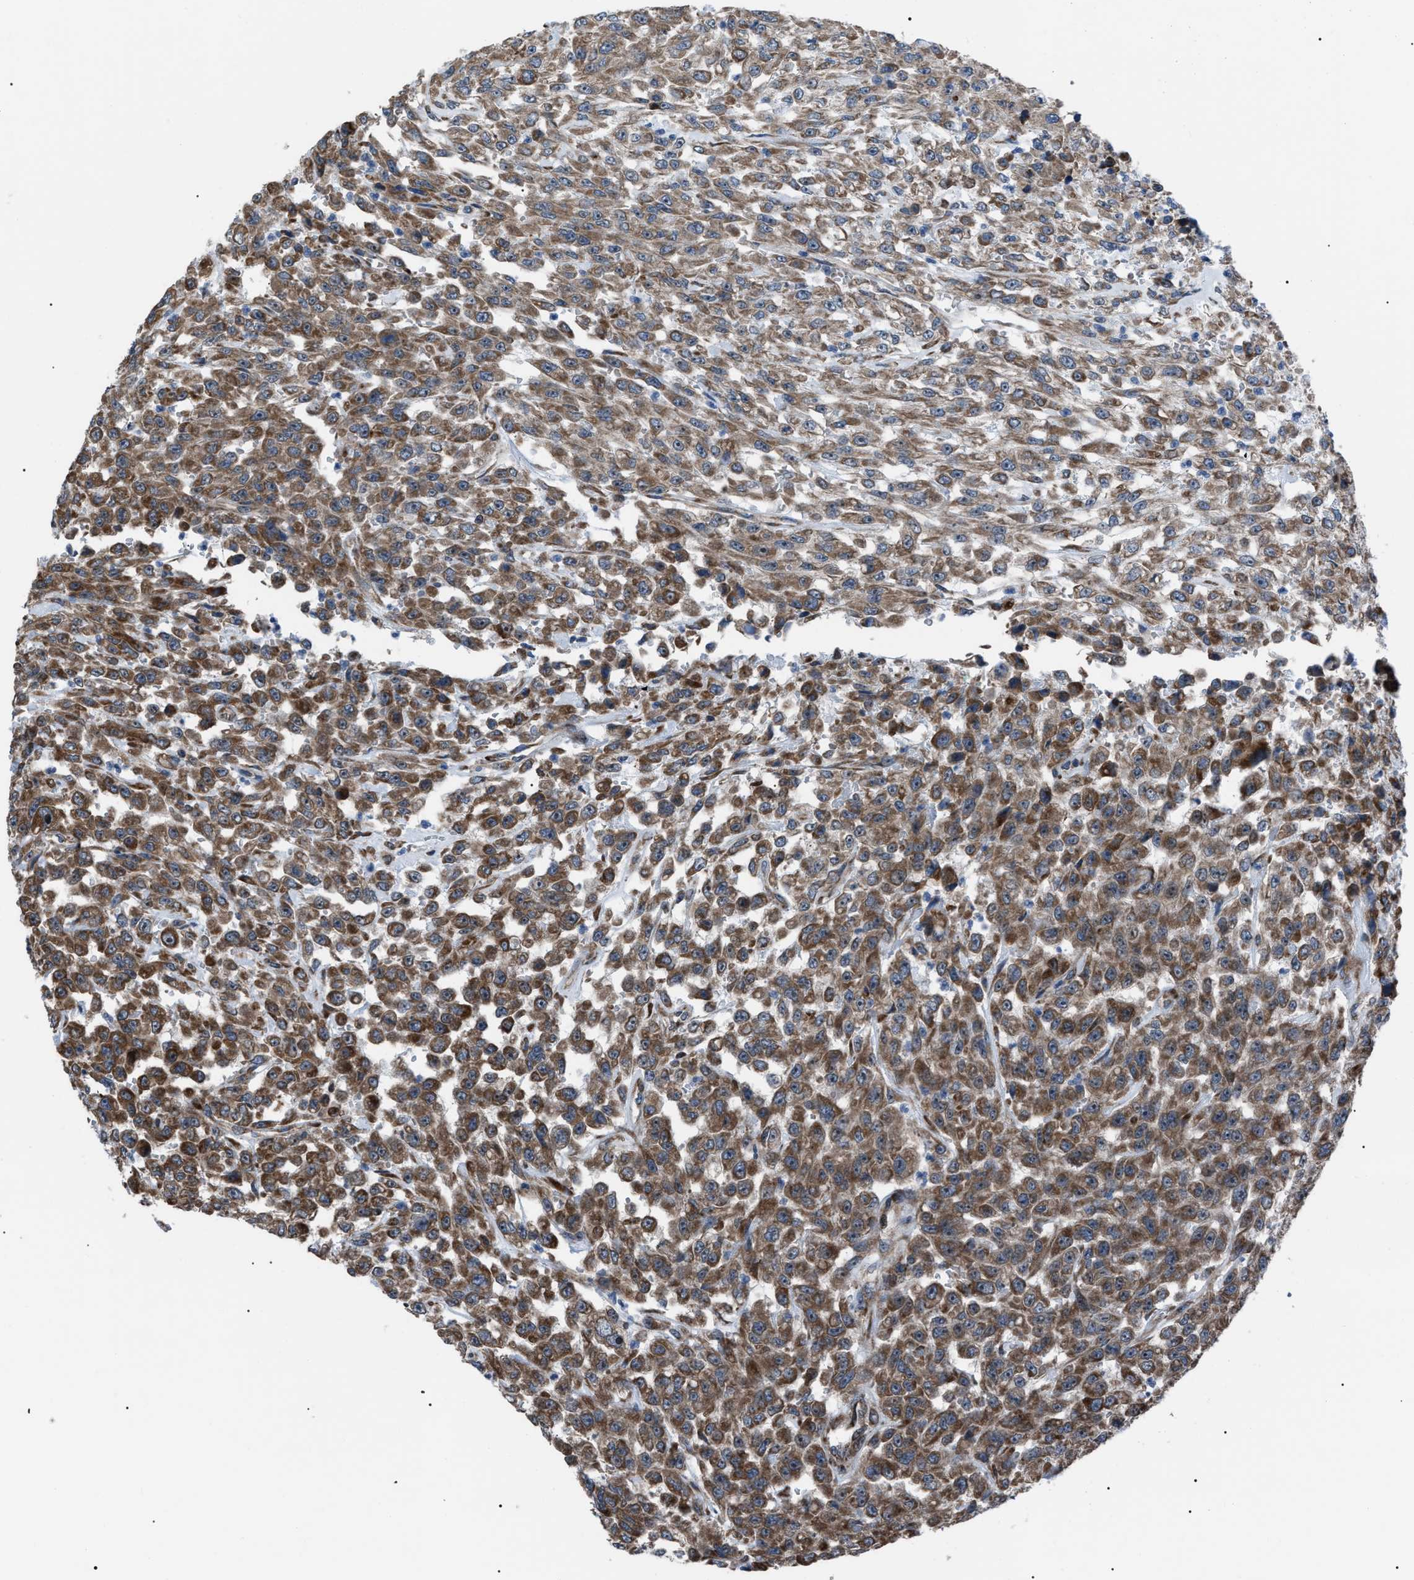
{"staining": {"intensity": "moderate", "quantity": ">75%", "location": "cytoplasmic/membranous"}, "tissue": "urothelial cancer", "cell_type": "Tumor cells", "image_type": "cancer", "snomed": [{"axis": "morphology", "description": "Urothelial carcinoma, High grade"}, {"axis": "topography", "description": "Urinary bladder"}], "caption": "A medium amount of moderate cytoplasmic/membranous expression is seen in about >75% of tumor cells in urothelial carcinoma (high-grade) tissue.", "gene": "AGO2", "patient": {"sex": "male", "age": 46}}